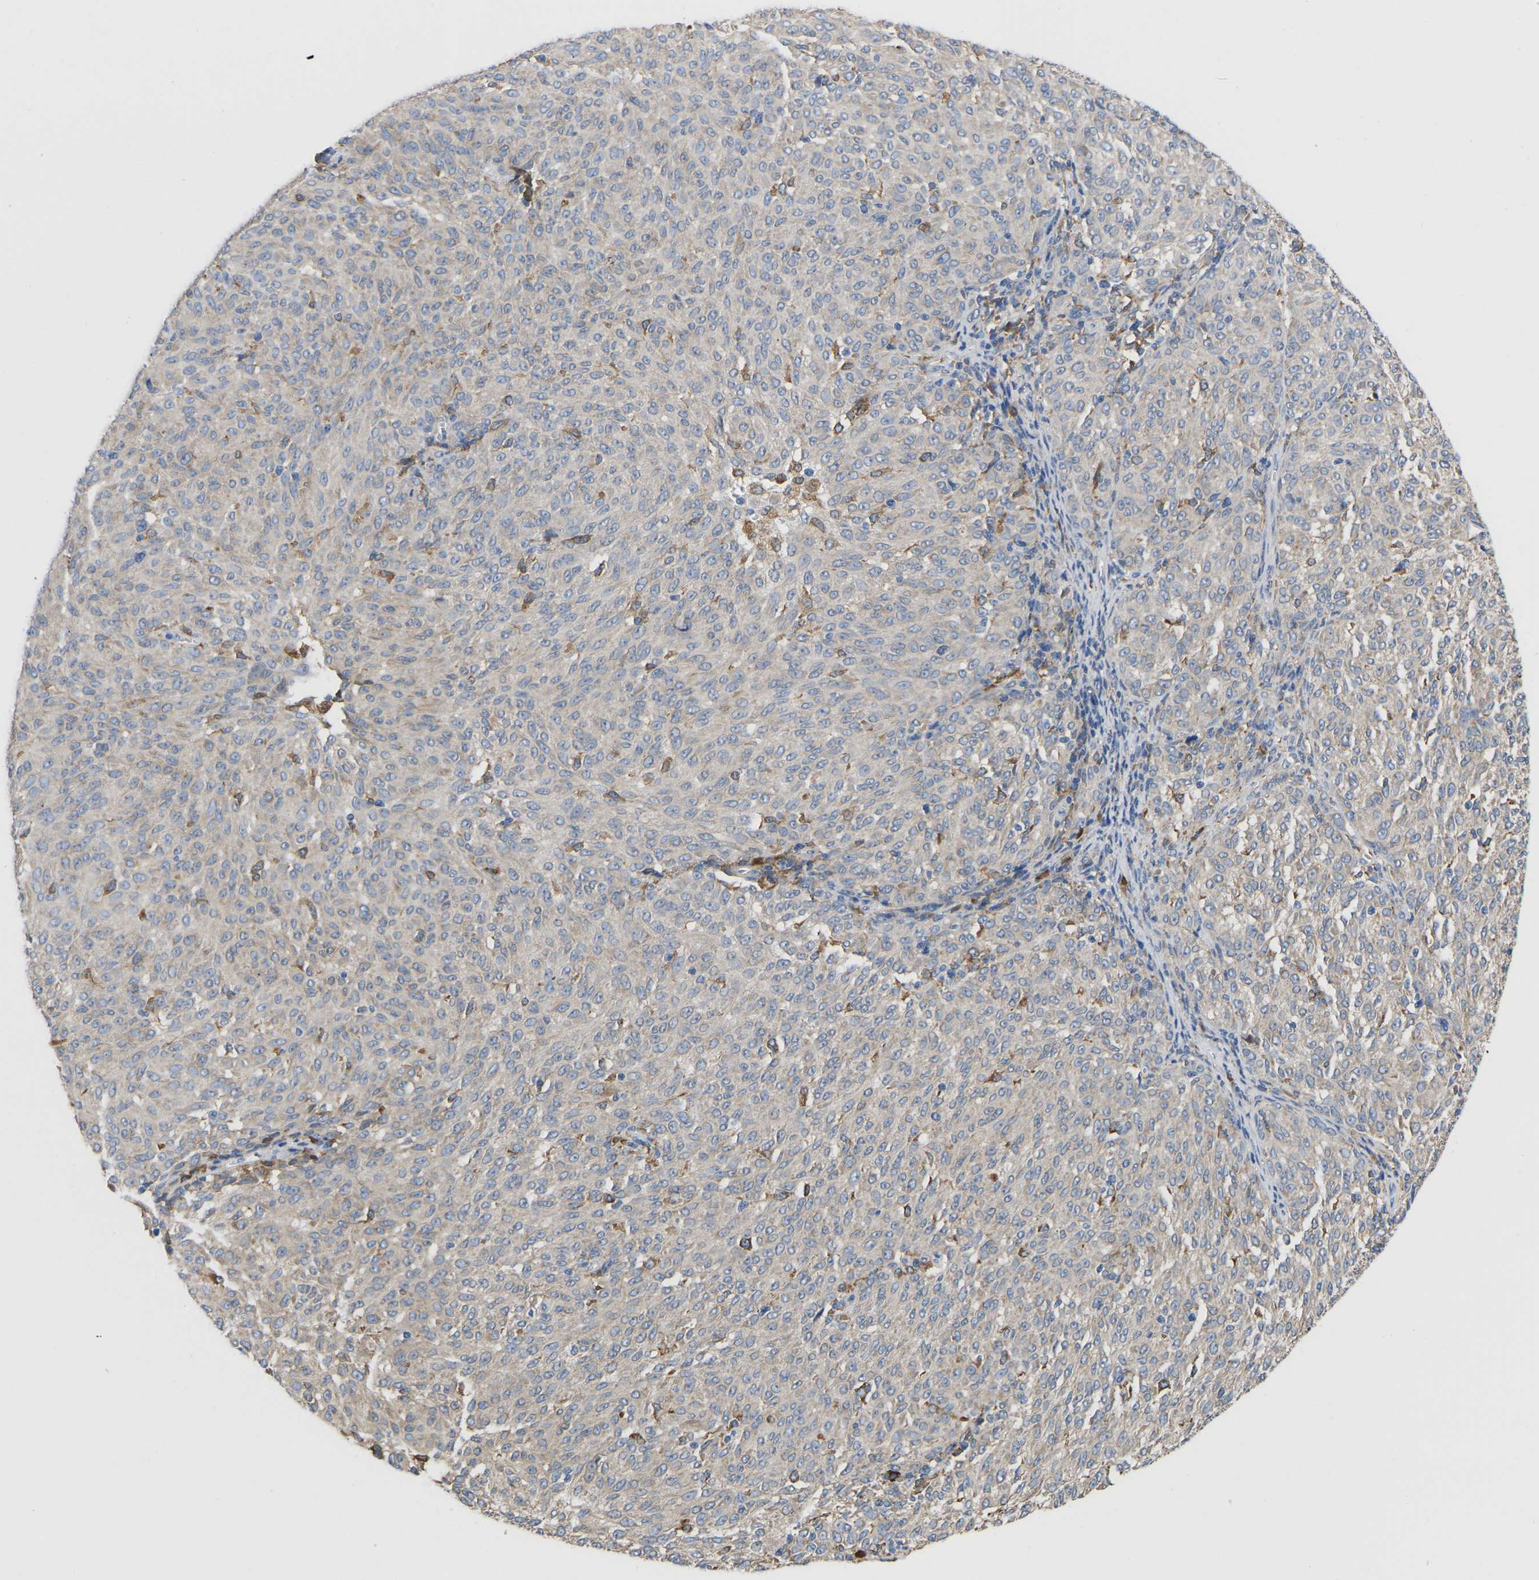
{"staining": {"intensity": "weak", "quantity": ">75%", "location": "cytoplasmic/membranous"}, "tissue": "melanoma", "cell_type": "Tumor cells", "image_type": "cancer", "snomed": [{"axis": "morphology", "description": "Malignant melanoma, NOS"}, {"axis": "topography", "description": "Skin"}], "caption": "A brown stain shows weak cytoplasmic/membranous staining of a protein in malignant melanoma tumor cells.", "gene": "P4HB", "patient": {"sex": "female", "age": 72}}